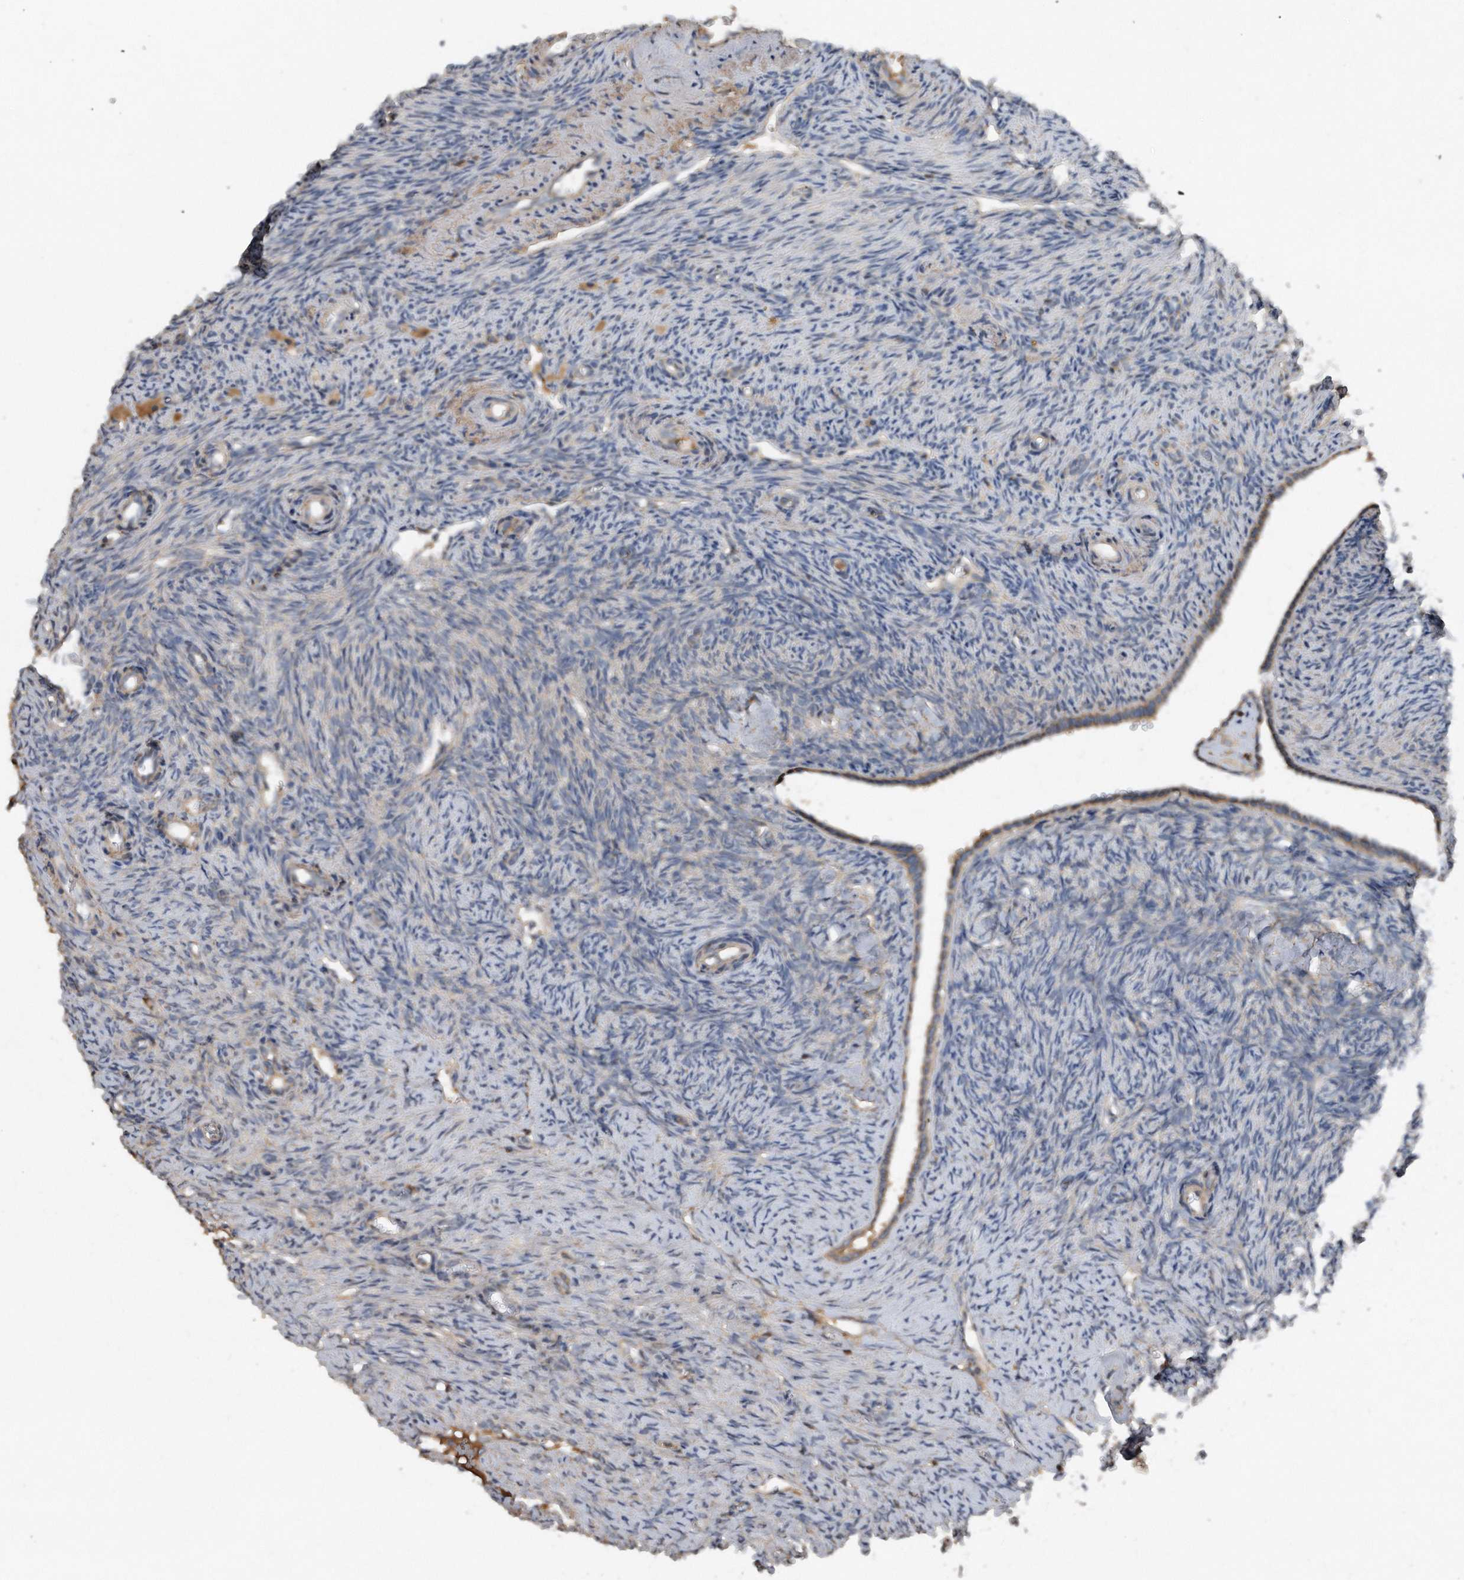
{"staining": {"intensity": "moderate", "quantity": ">75%", "location": "cytoplasmic/membranous"}, "tissue": "ovary", "cell_type": "Follicle cells", "image_type": "normal", "snomed": [{"axis": "morphology", "description": "Normal tissue, NOS"}, {"axis": "topography", "description": "Ovary"}], "caption": "Protein analysis of unremarkable ovary displays moderate cytoplasmic/membranous staining in approximately >75% of follicle cells.", "gene": "SDHA", "patient": {"sex": "female", "age": 41}}